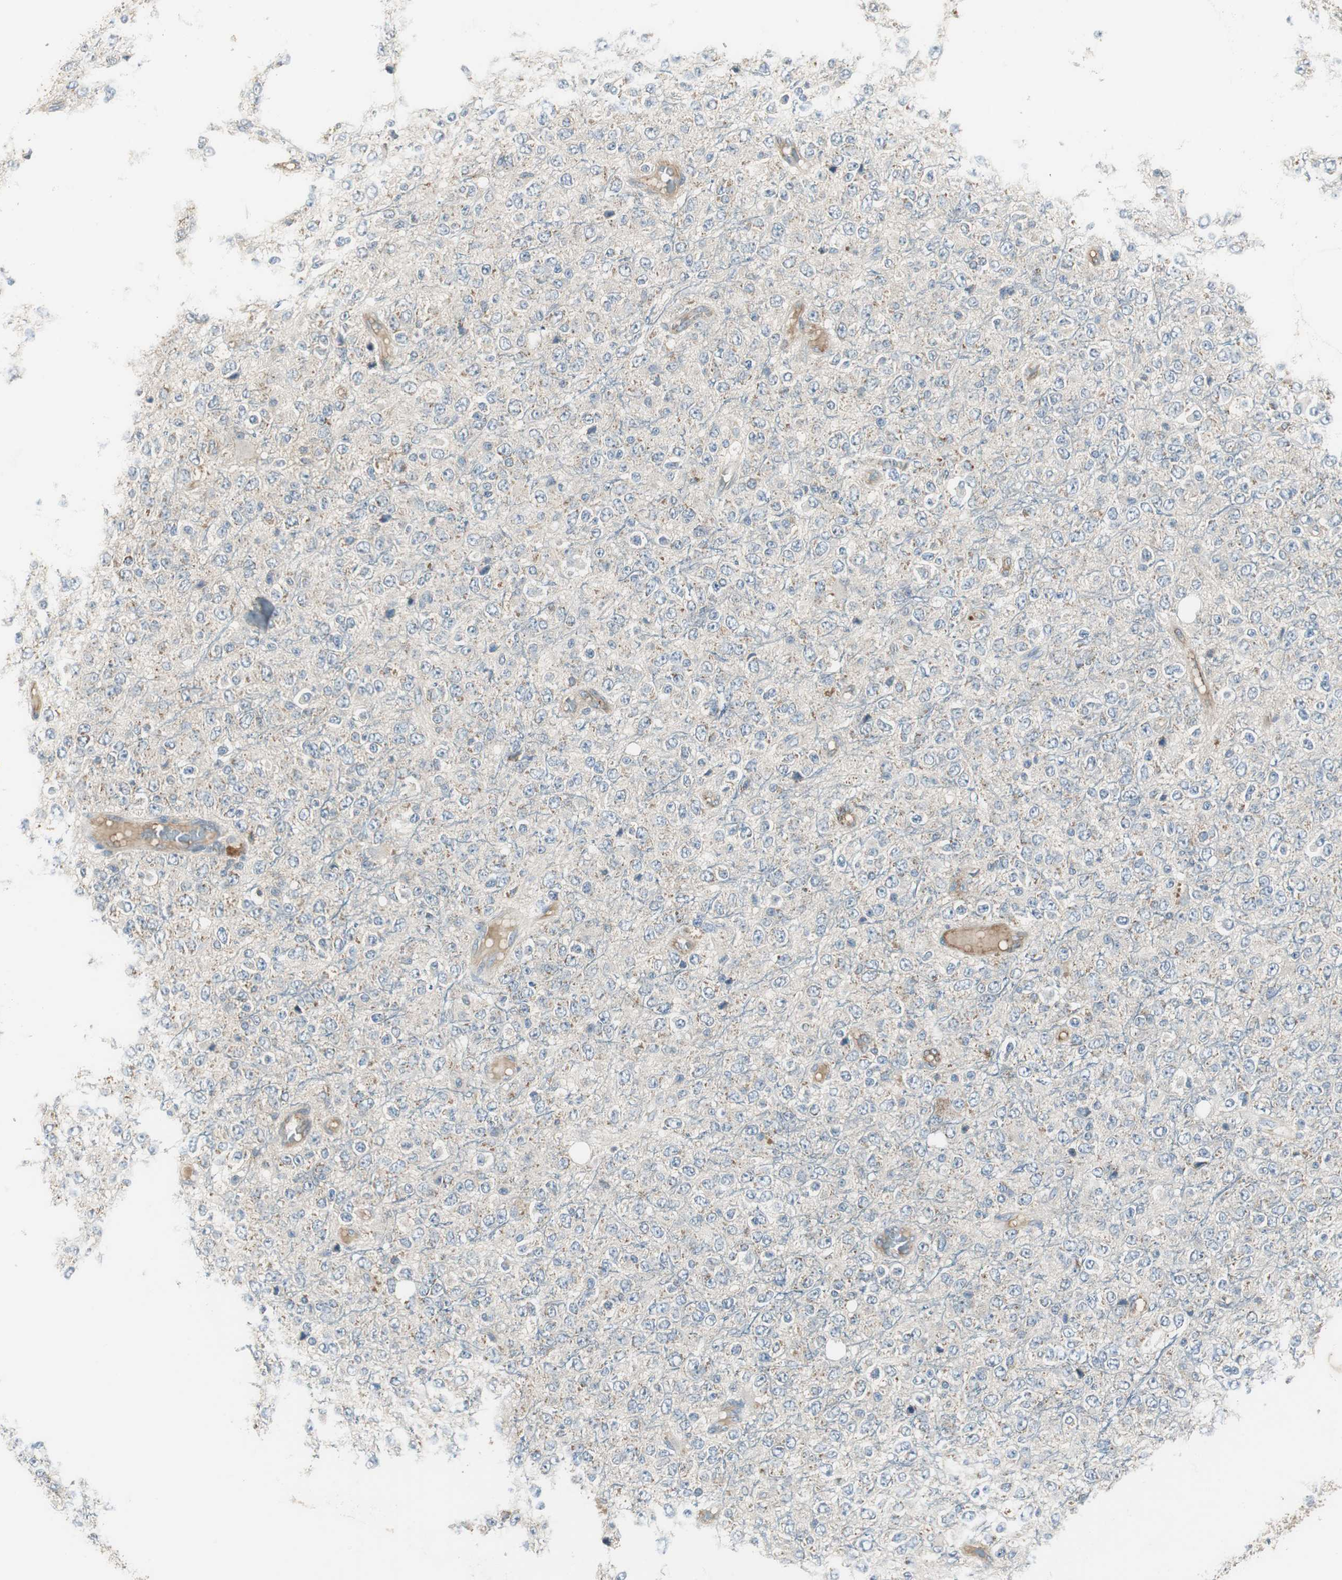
{"staining": {"intensity": "weak", "quantity": "25%-75%", "location": "cytoplasmic/membranous"}, "tissue": "glioma", "cell_type": "Tumor cells", "image_type": "cancer", "snomed": [{"axis": "morphology", "description": "Glioma, malignant, High grade"}, {"axis": "topography", "description": "pancreas cauda"}], "caption": "Glioma stained for a protein shows weak cytoplasmic/membranous positivity in tumor cells.", "gene": "MSTO1", "patient": {"sex": "male", "age": 60}}